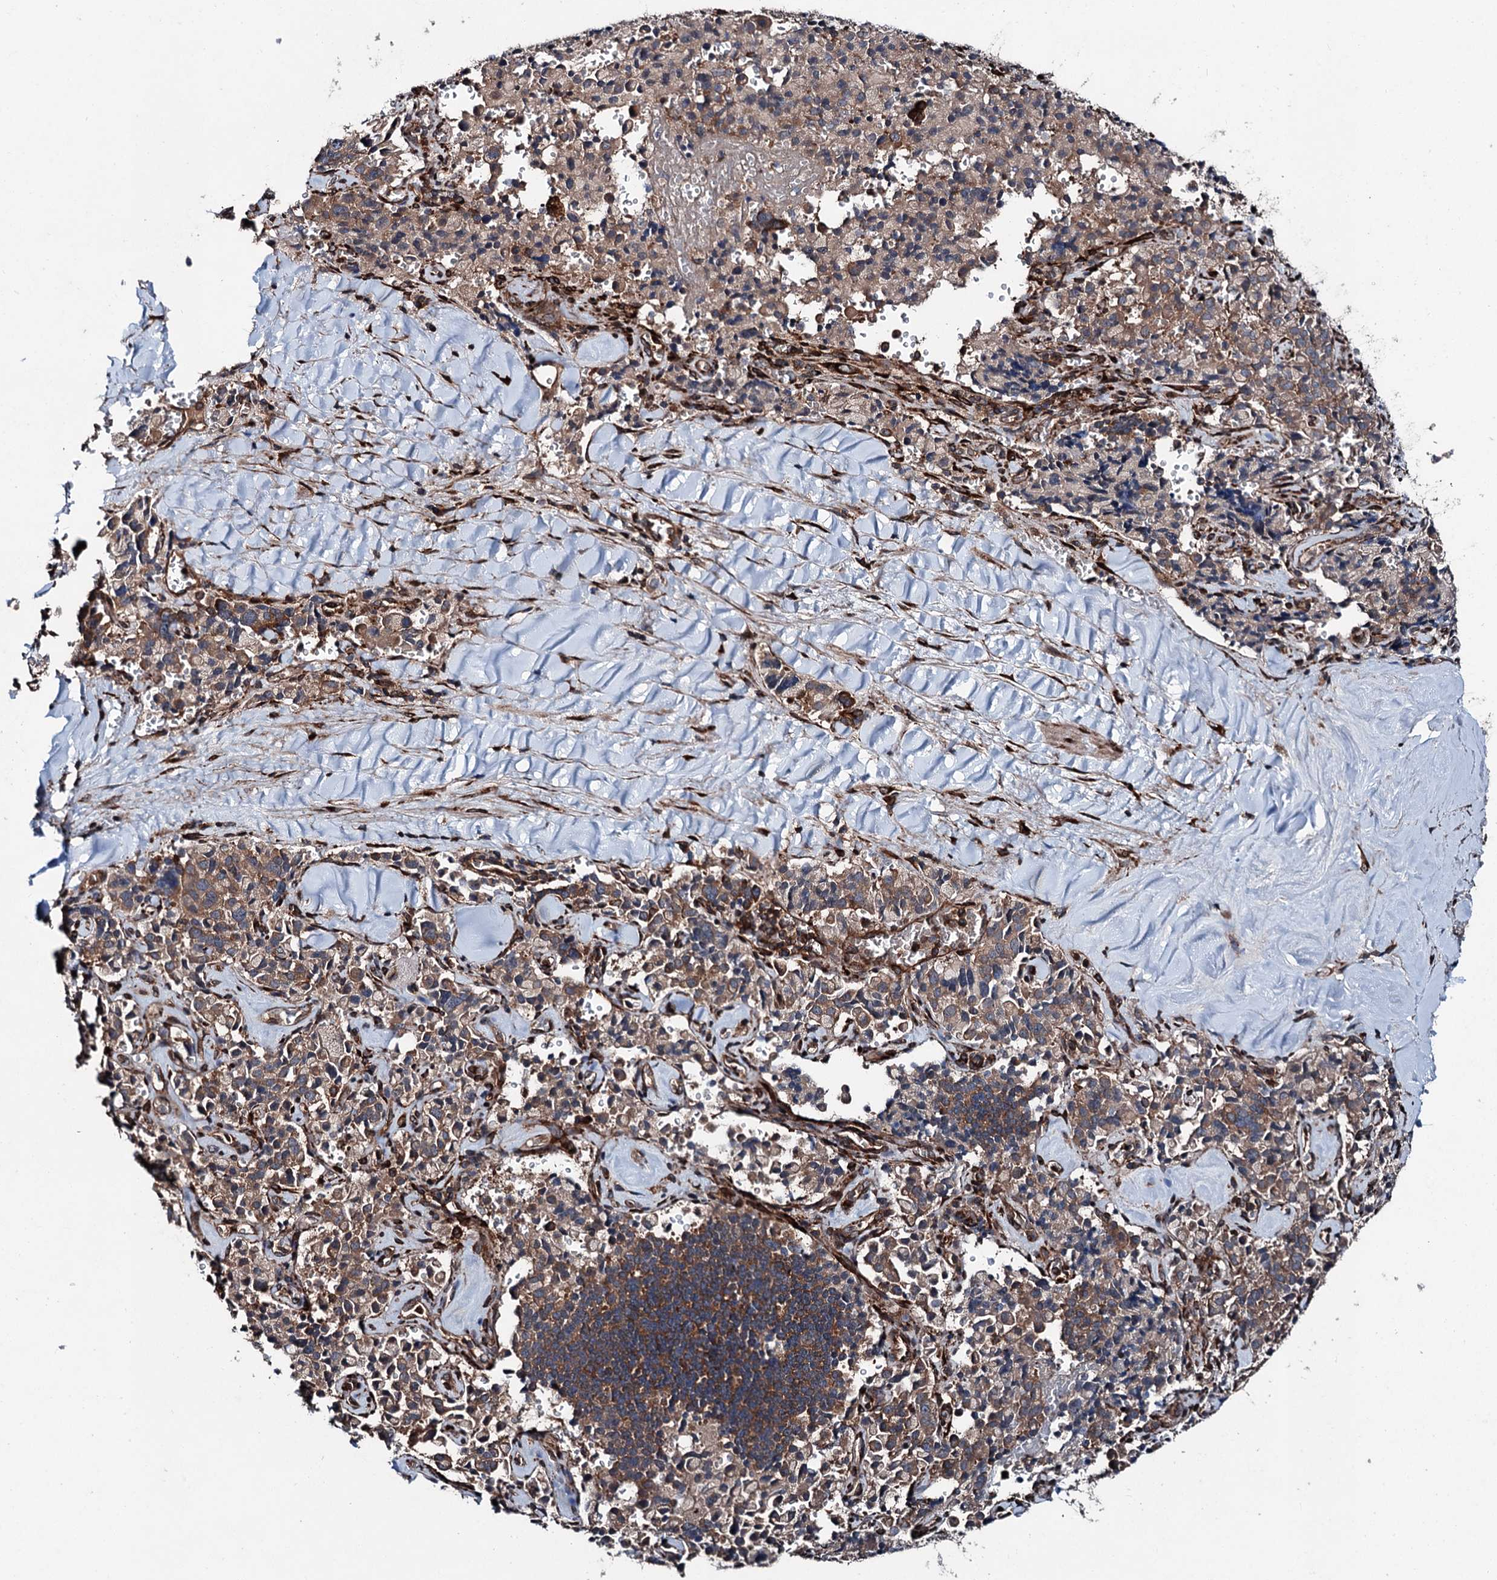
{"staining": {"intensity": "moderate", "quantity": ">75%", "location": "cytoplasmic/membranous"}, "tissue": "pancreatic cancer", "cell_type": "Tumor cells", "image_type": "cancer", "snomed": [{"axis": "morphology", "description": "Adenocarcinoma, NOS"}, {"axis": "topography", "description": "Pancreas"}], "caption": "Immunohistochemistry staining of pancreatic adenocarcinoma, which exhibits medium levels of moderate cytoplasmic/membranous expression in about >75% of tumor cells indicating moderate cytoplasmic/membranous protein positivity. The staining was performed using DAB (3,3'-diaminobenzidine) (brown) for protein detection and nuclei were counterstained in hematoxylin (blue).", "gene": "DDIAS", "patient": {"sex": "male", "age": 65}}